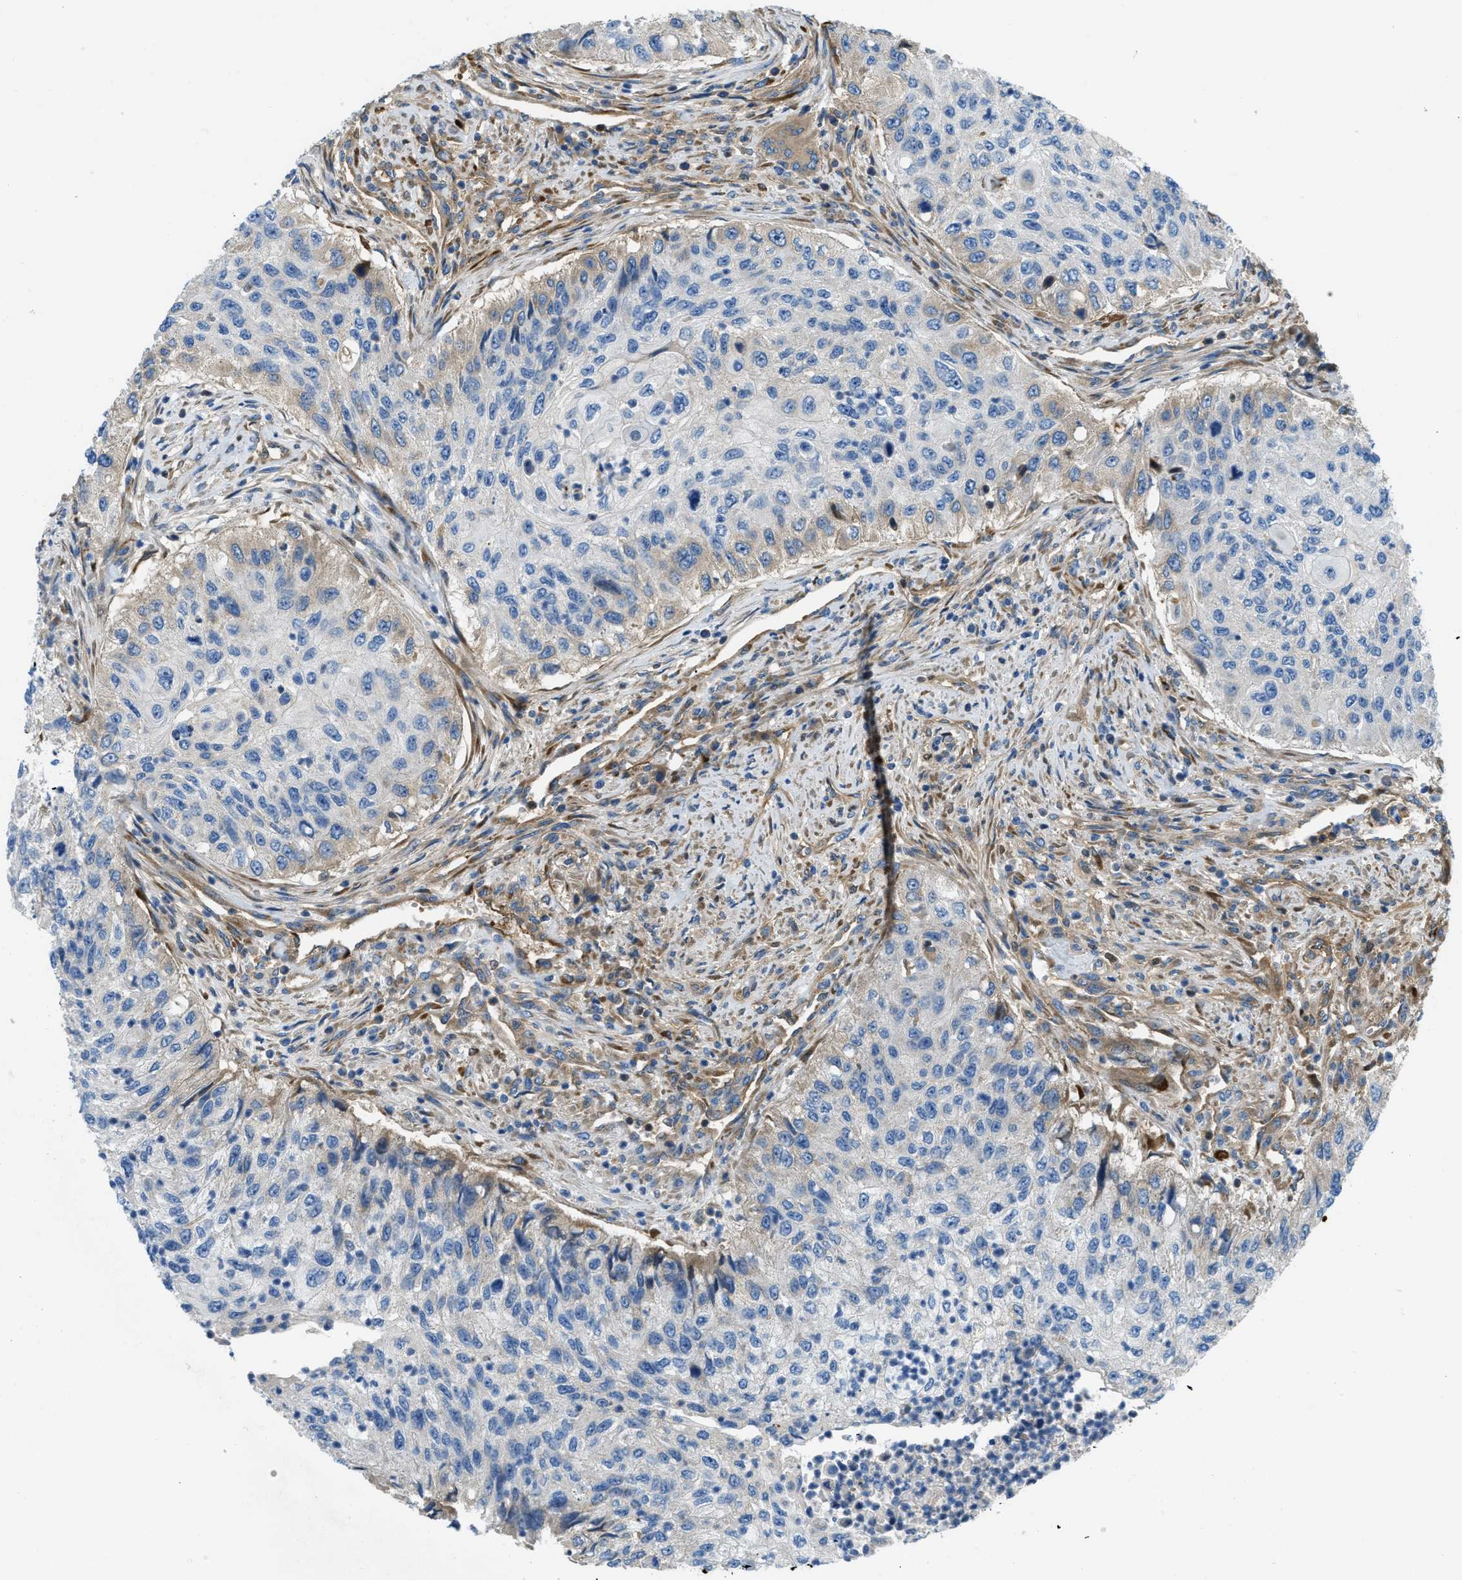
{"staining": {"intensity": "weak", "quantity": "<25%", "location": "cytoplasmic/membranous"}, "tissue": "urothelial cancer", "cell_type": "Tumor cells", "image_type": "cancer", "snomed": [{"axis": "morphology", "description": "Urothelial carcinoma, High grade"}, {"axis": "topography", "description": "Urinary bladder"}], "caption": "Histopathology image shows no significant protein expression in tumor cells of high-grade urothelial carcinoma.", "gene": "COL15A1", "patient": {"sex": "female", "age": 60}}